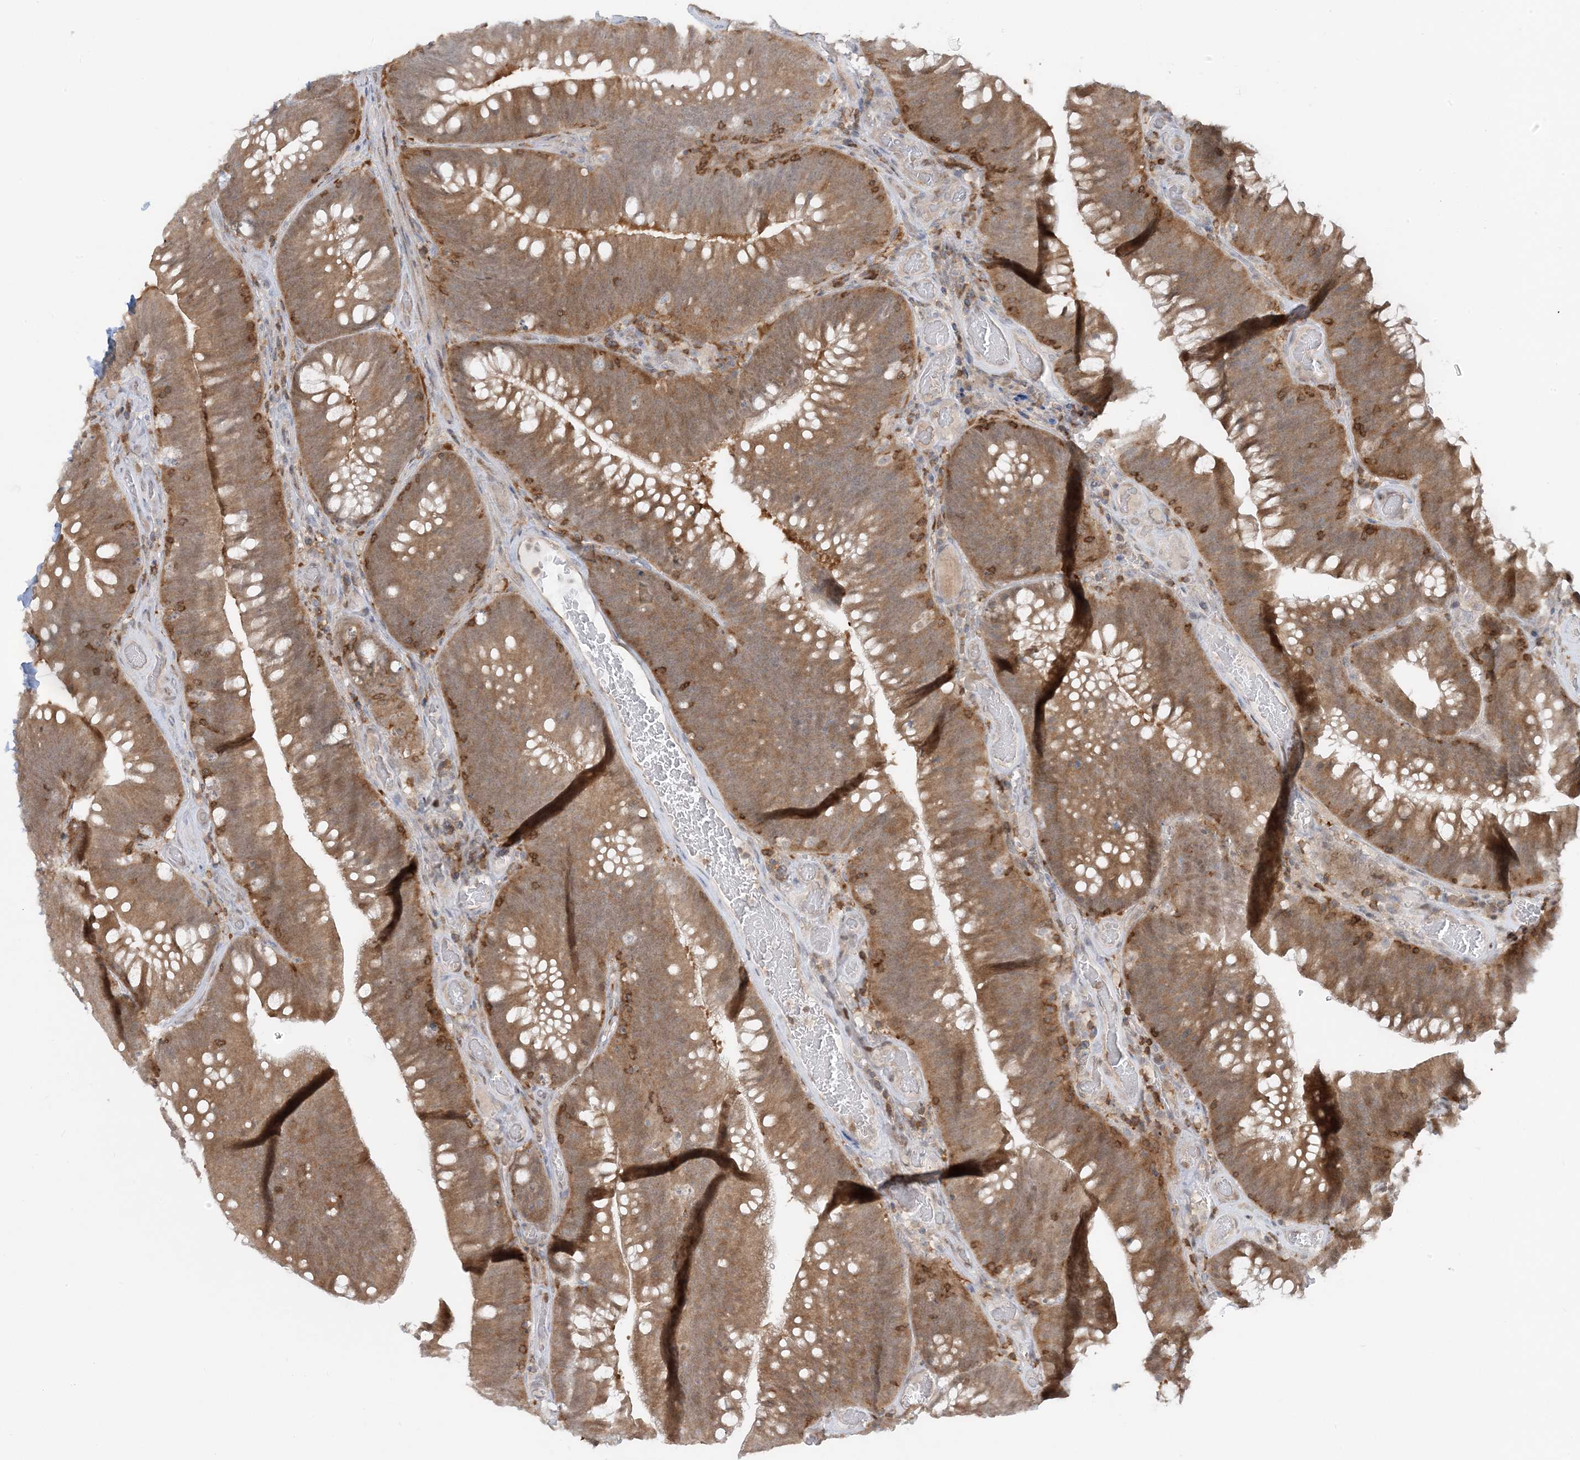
{"staining": {"intensity": "moderate", "quantity": ">75%", "location": "cytoplasmic/membranous"}, "tissue": "colorectal cancer", "cell_type": "Tumor cells", "image_type": "cancer", "snomed": [{"axis": "morphology", "description": "Normal tissue, NOS"}, {"axis": "topography", "description": "Colon"}], "caption": "The immunohistochemical stain labels moderate cytoplasmic/membranous positivity in tumor cells of colorectal cancer tissue. The staining was performed using DAB (3,3'-diaminobenzidine) to visualize the protein expression in brown, while the nuclei were stained in blue with hematoxylin (Magnification: 20x).", "gene": "OGA", "patient": {"sex": "female", "age": 82}}